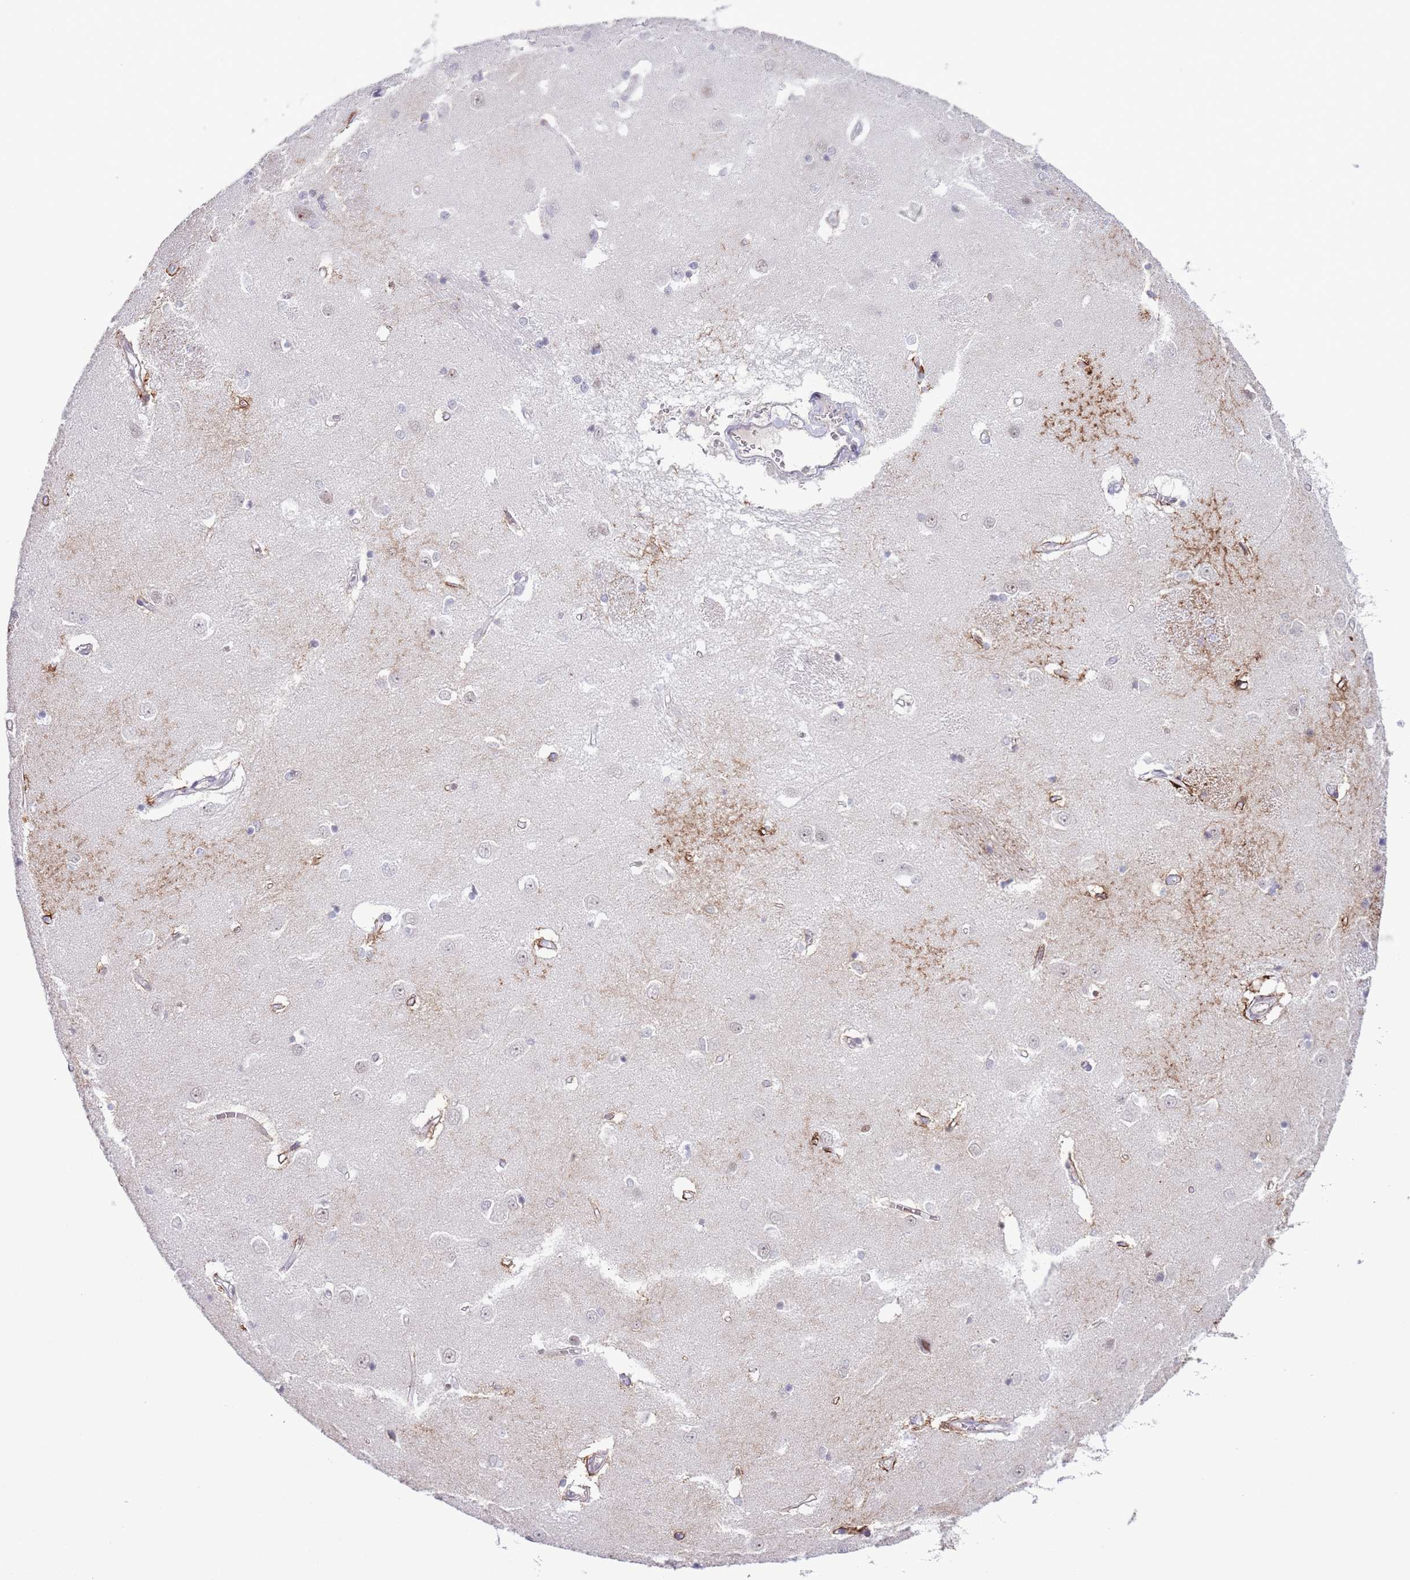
{"staining": {"intensity": "moderate", "quantity": "<25%", "location": "nuclear"}, "tissue": "caudate", "cell_type": "Glial cells", "image_type": "normal", "snomed": [{"axis": "morphology", "description": "Normal tissue, NOS"}, {"axis": "topography", "description": "Lateral ventricle wall"}], "caption": "IHC (DAB (3,3'-diaminobenzidine)) staining of benign human caudate shows moderate nuclear protein positivity in about <25% of glial cells.", "gene": "MFSD10", "patient": {"sex": "male", "age": 37}}